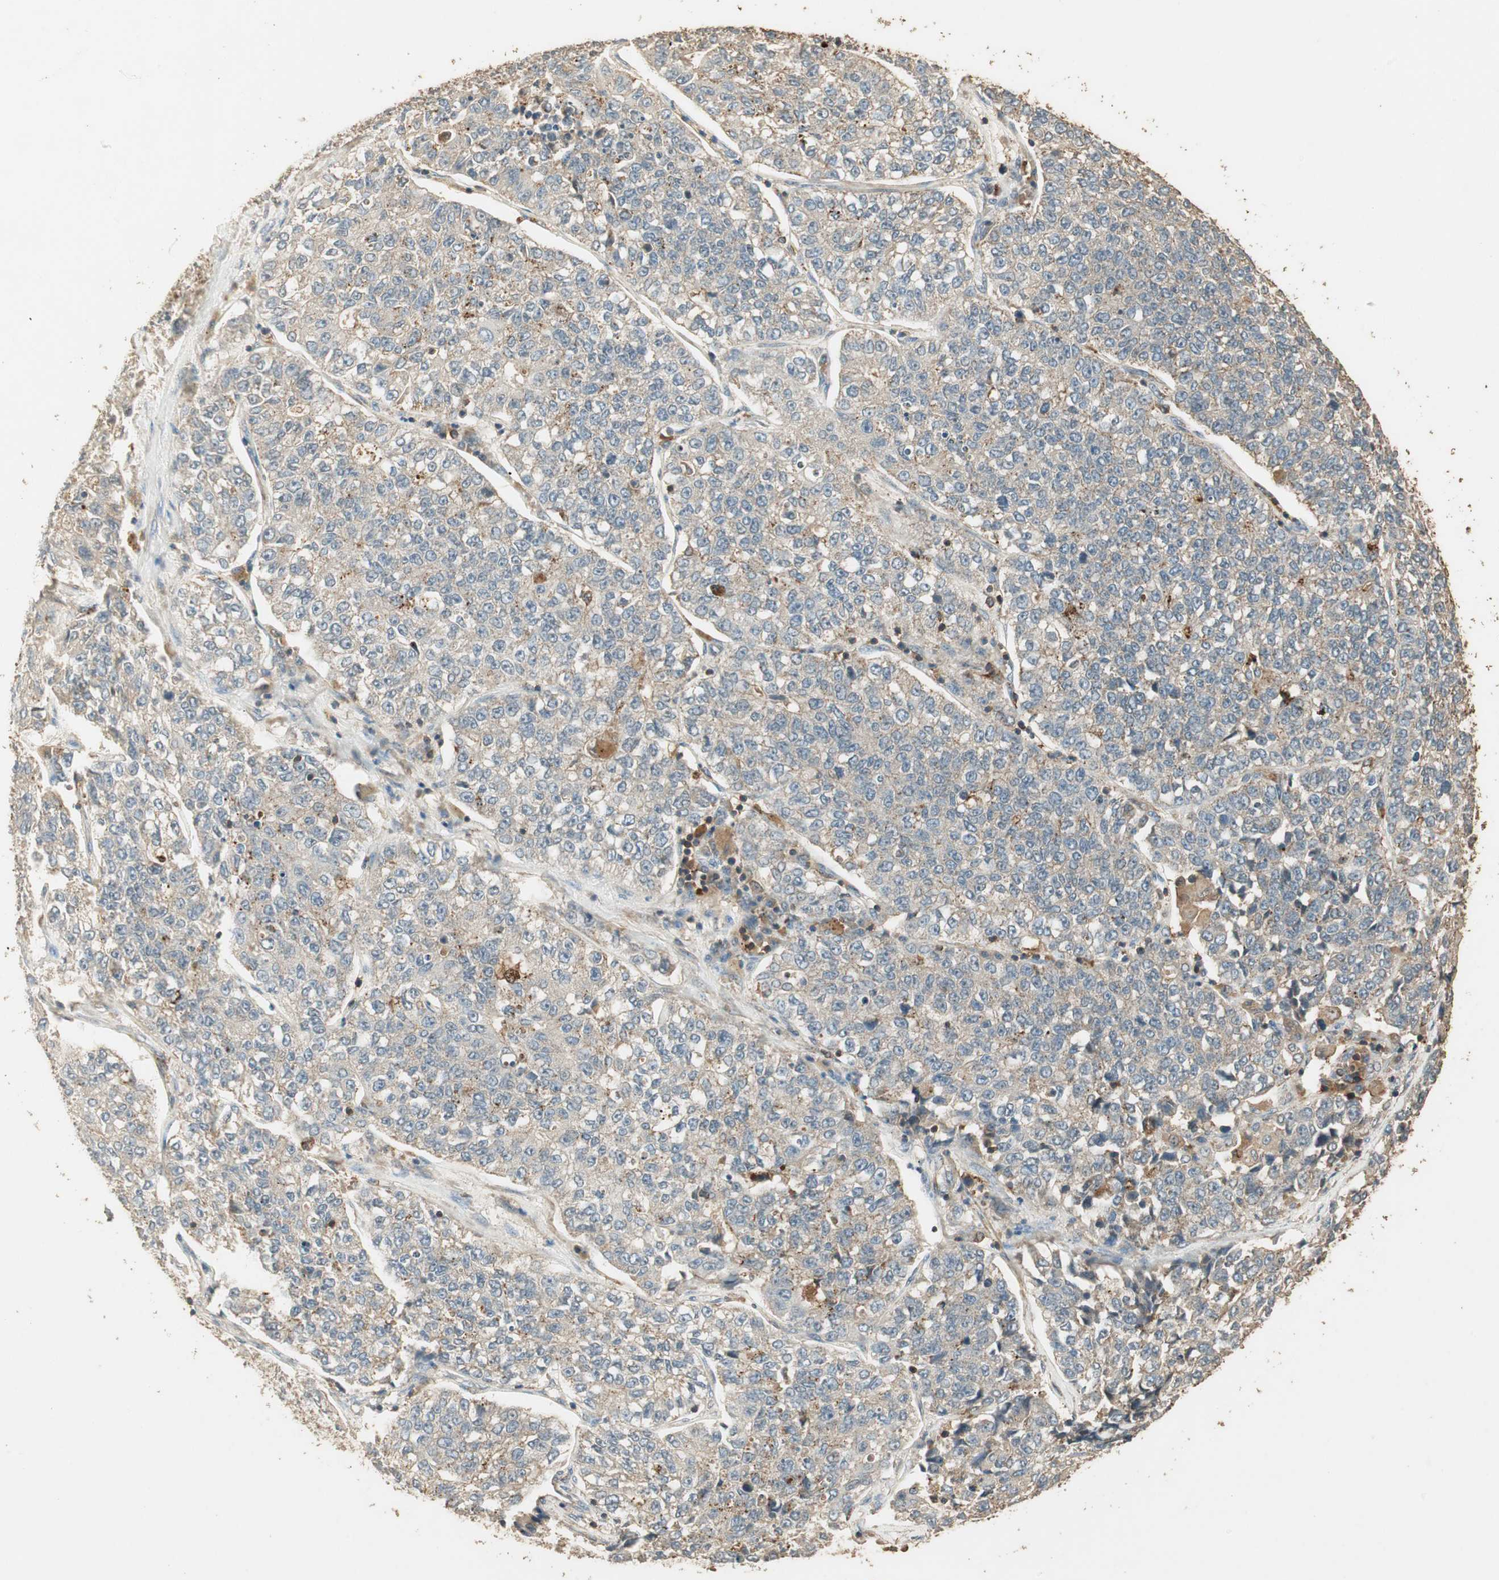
{"staining": {"intensity": "weak", "quantity": "<25%", "location": "cytoplasmic/membranous"}, "tissue": "lung cancer", "cell_type": "Tumor cells", "image_type": "cancer", "snomed": [{"axis": "morphology", "description": "Adenocarcinoma, NOS"}, {"axis": "topography", "description": "Lung"}], "caption": "Immunohistochemistry image of neoplastic tissue: human adenocarcinoma (lung) stained with DAB (3,3'-diaminobenzidine) exhibits no significant protein expression in tumor cells.", "gene": "USP2", "patient": {"sex": "male", "age": 49}}